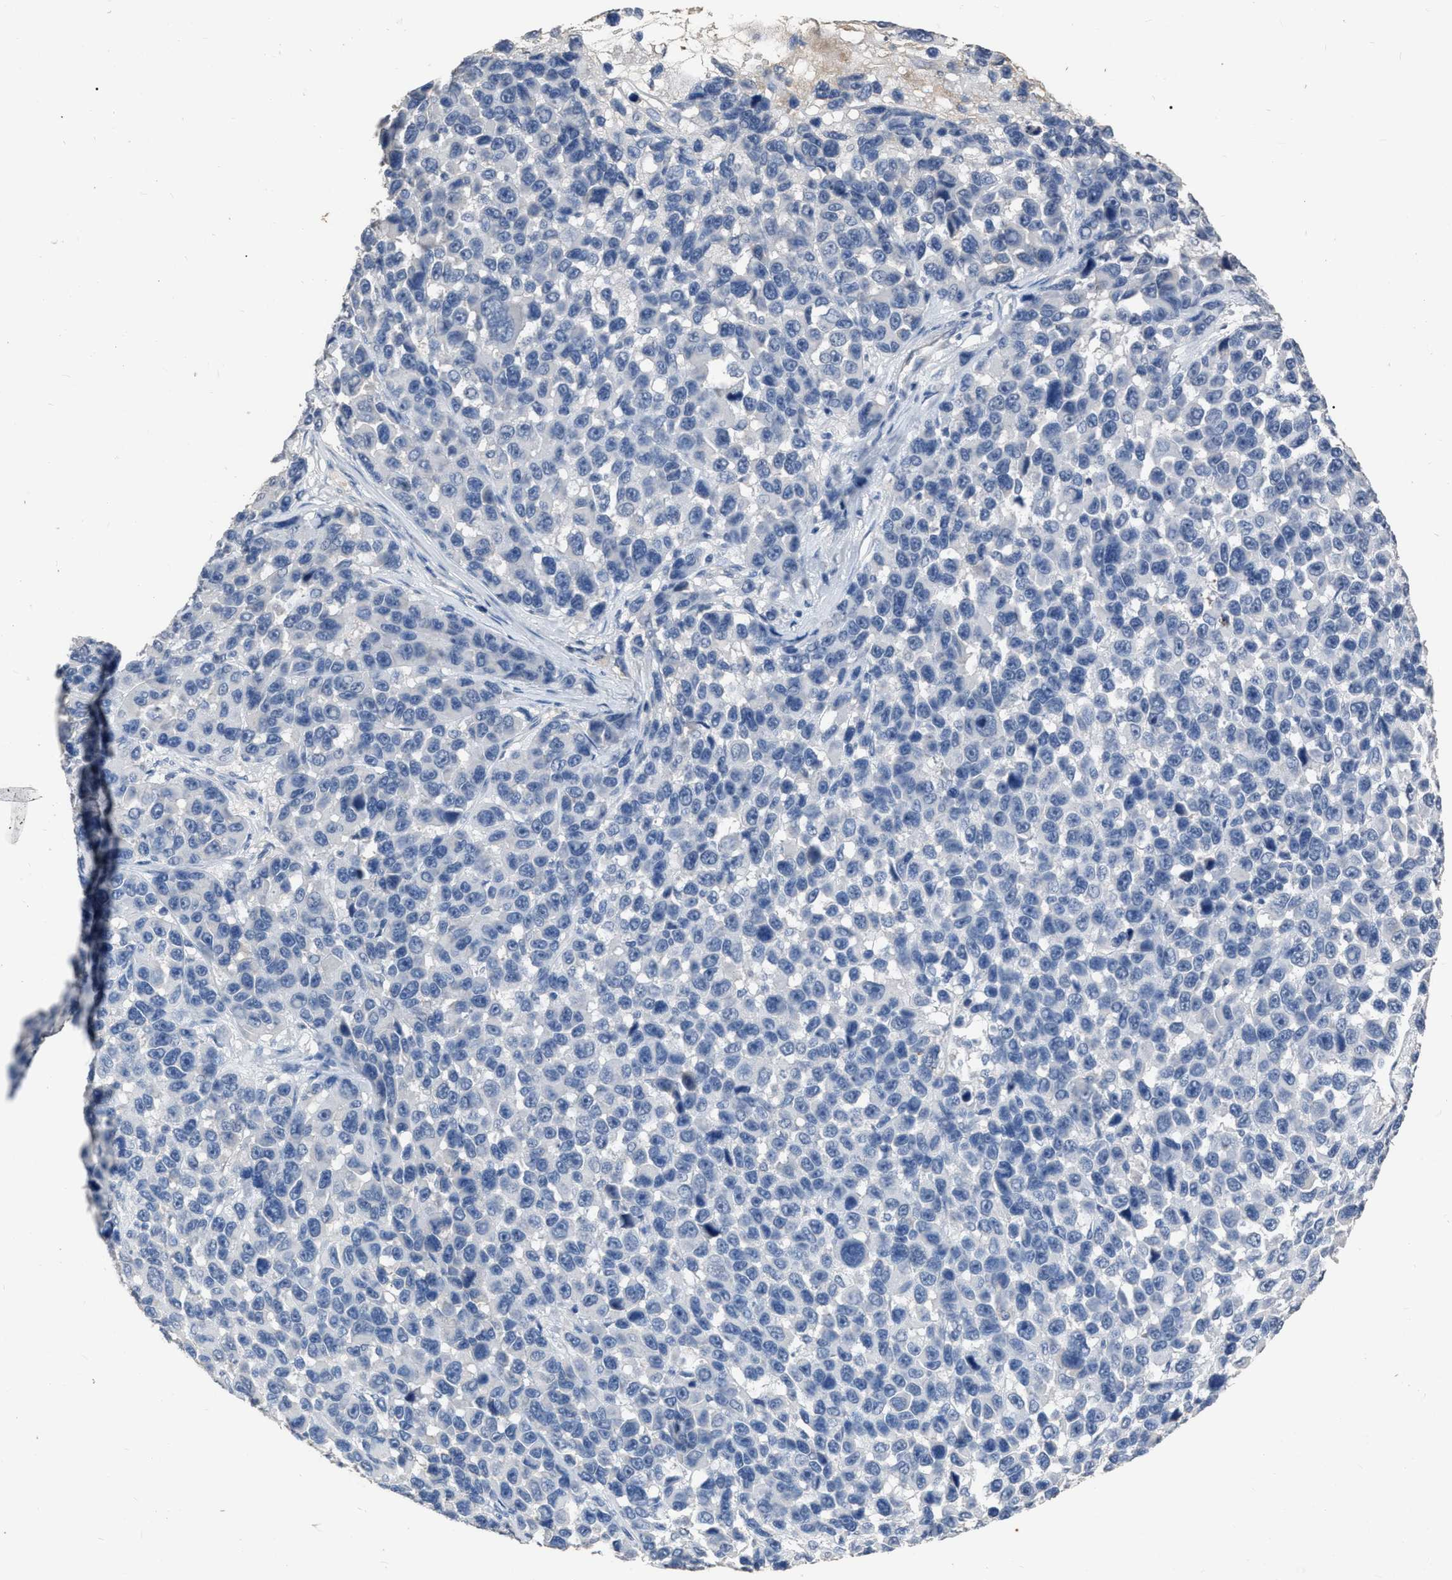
{"staining": {"intensity": "negative", "quantity": "none", "location": "none"}, "tissue": "melanoma", "cell_type": "Tumor cells", "image_type": "cancer", "snomed": [{"axis": "morphology", "description": "Malignant melanoma, NOS"}, {"axis": "topography", "description": "Skin"}], "caption": "Histopathology image shows no protein staining in tumor cells of malignant melanoma tissue.", "gene": "HABP2", "patient": {"sex": "male", "age": 53}}